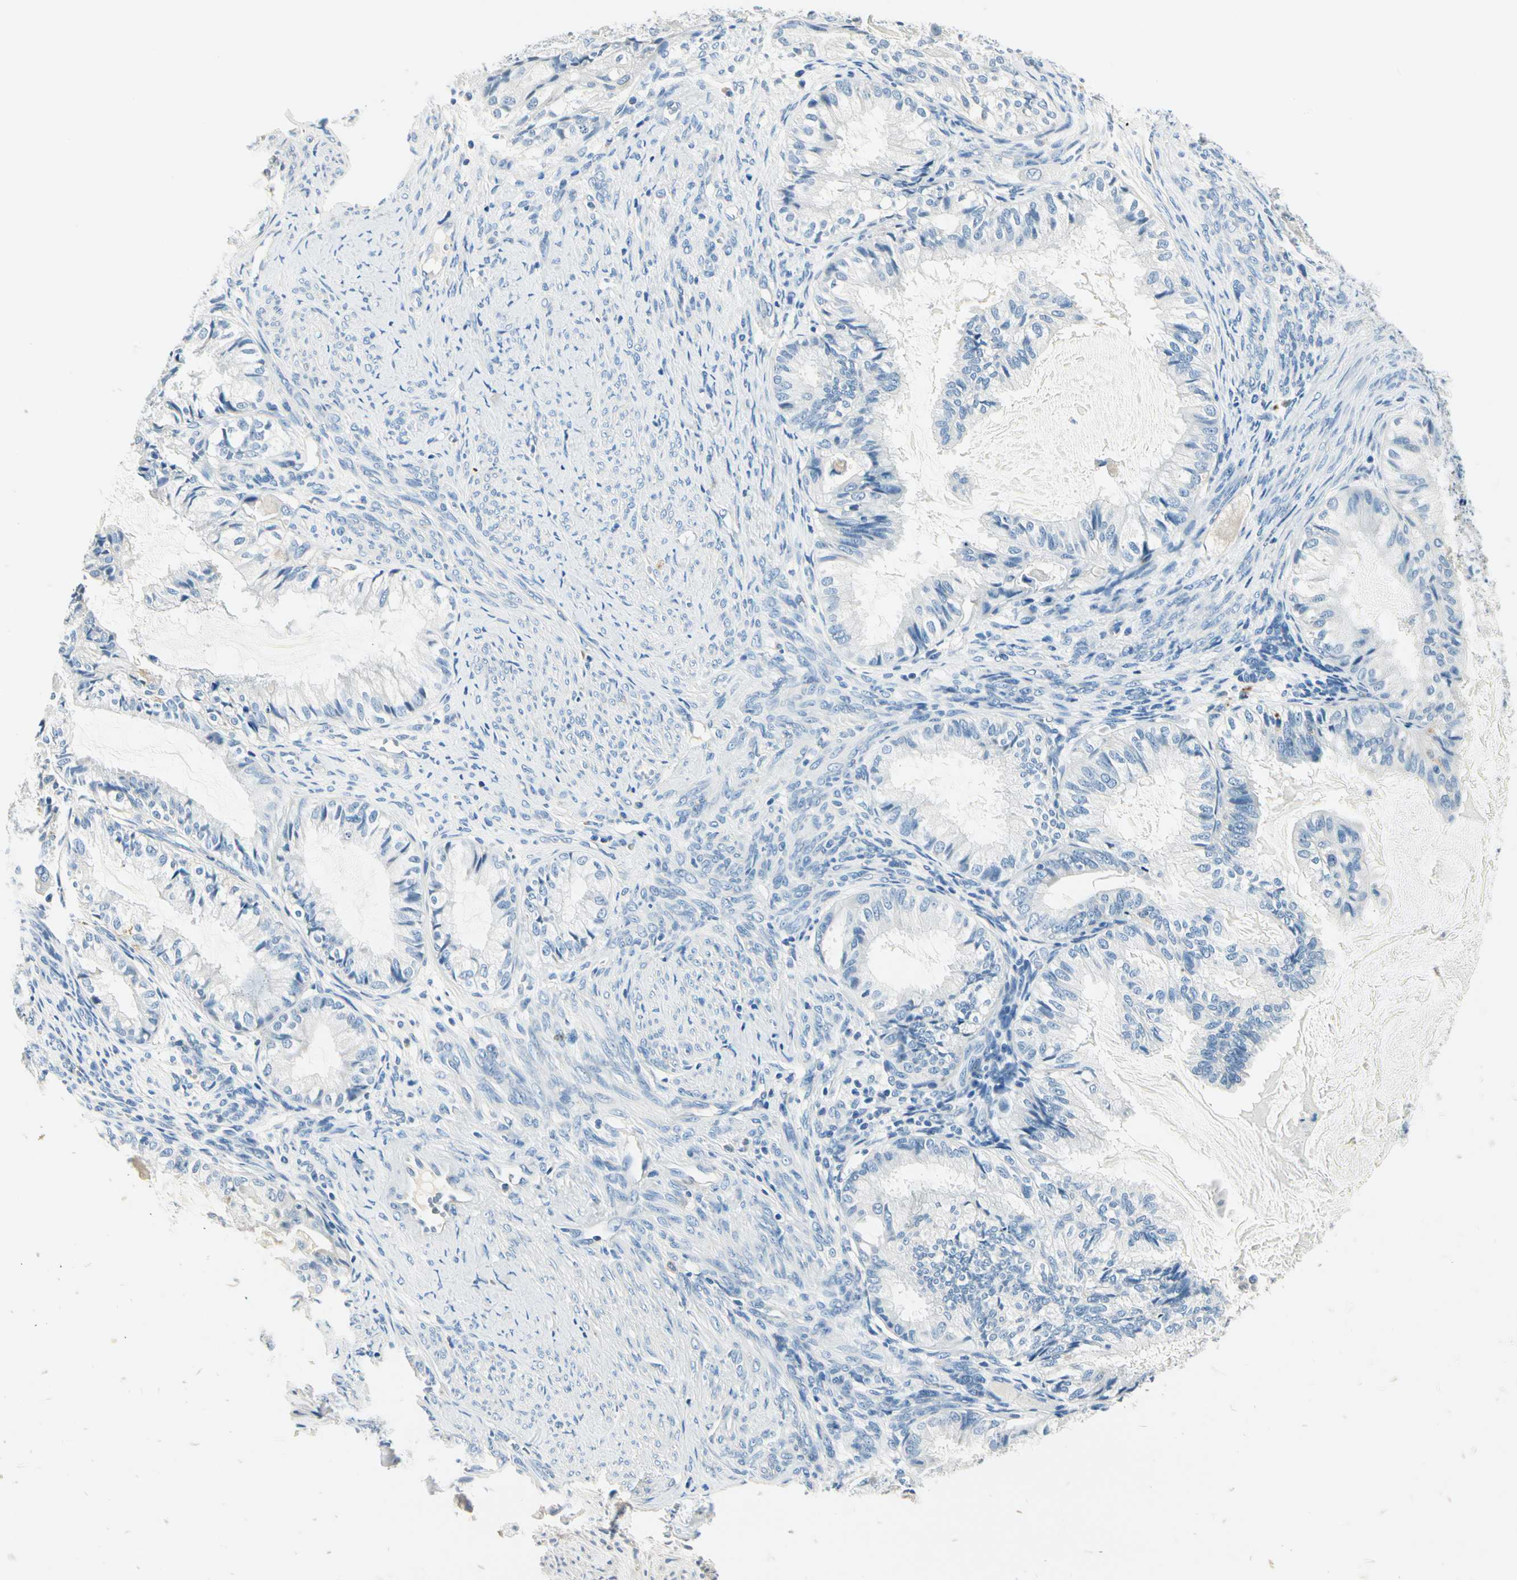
{"staining": {"intensity": "negative", "quantity": "none", "location": "none"}, "tissue": "cervical cancer", "cell_type": "Tumor cells", "image_type": "cancer", "snomed": [{"axis": "morphology", "description": "Normal tissue, NOS"}, {"axis": "morphology", "description": "Adenocarcinoma, NOS"}, {"axis": "topography", "description": "Cervix"}, {"axis": "topography", "description": "Endometrium"}], "caption": "DAB (3,3'-diaminobenzidine) immunohistochemical staining of cervical cancer exhibits no significant staining in tumor cells.", "gene": "TGFBR3", "patient": {"sex": "female", "age": 86}}